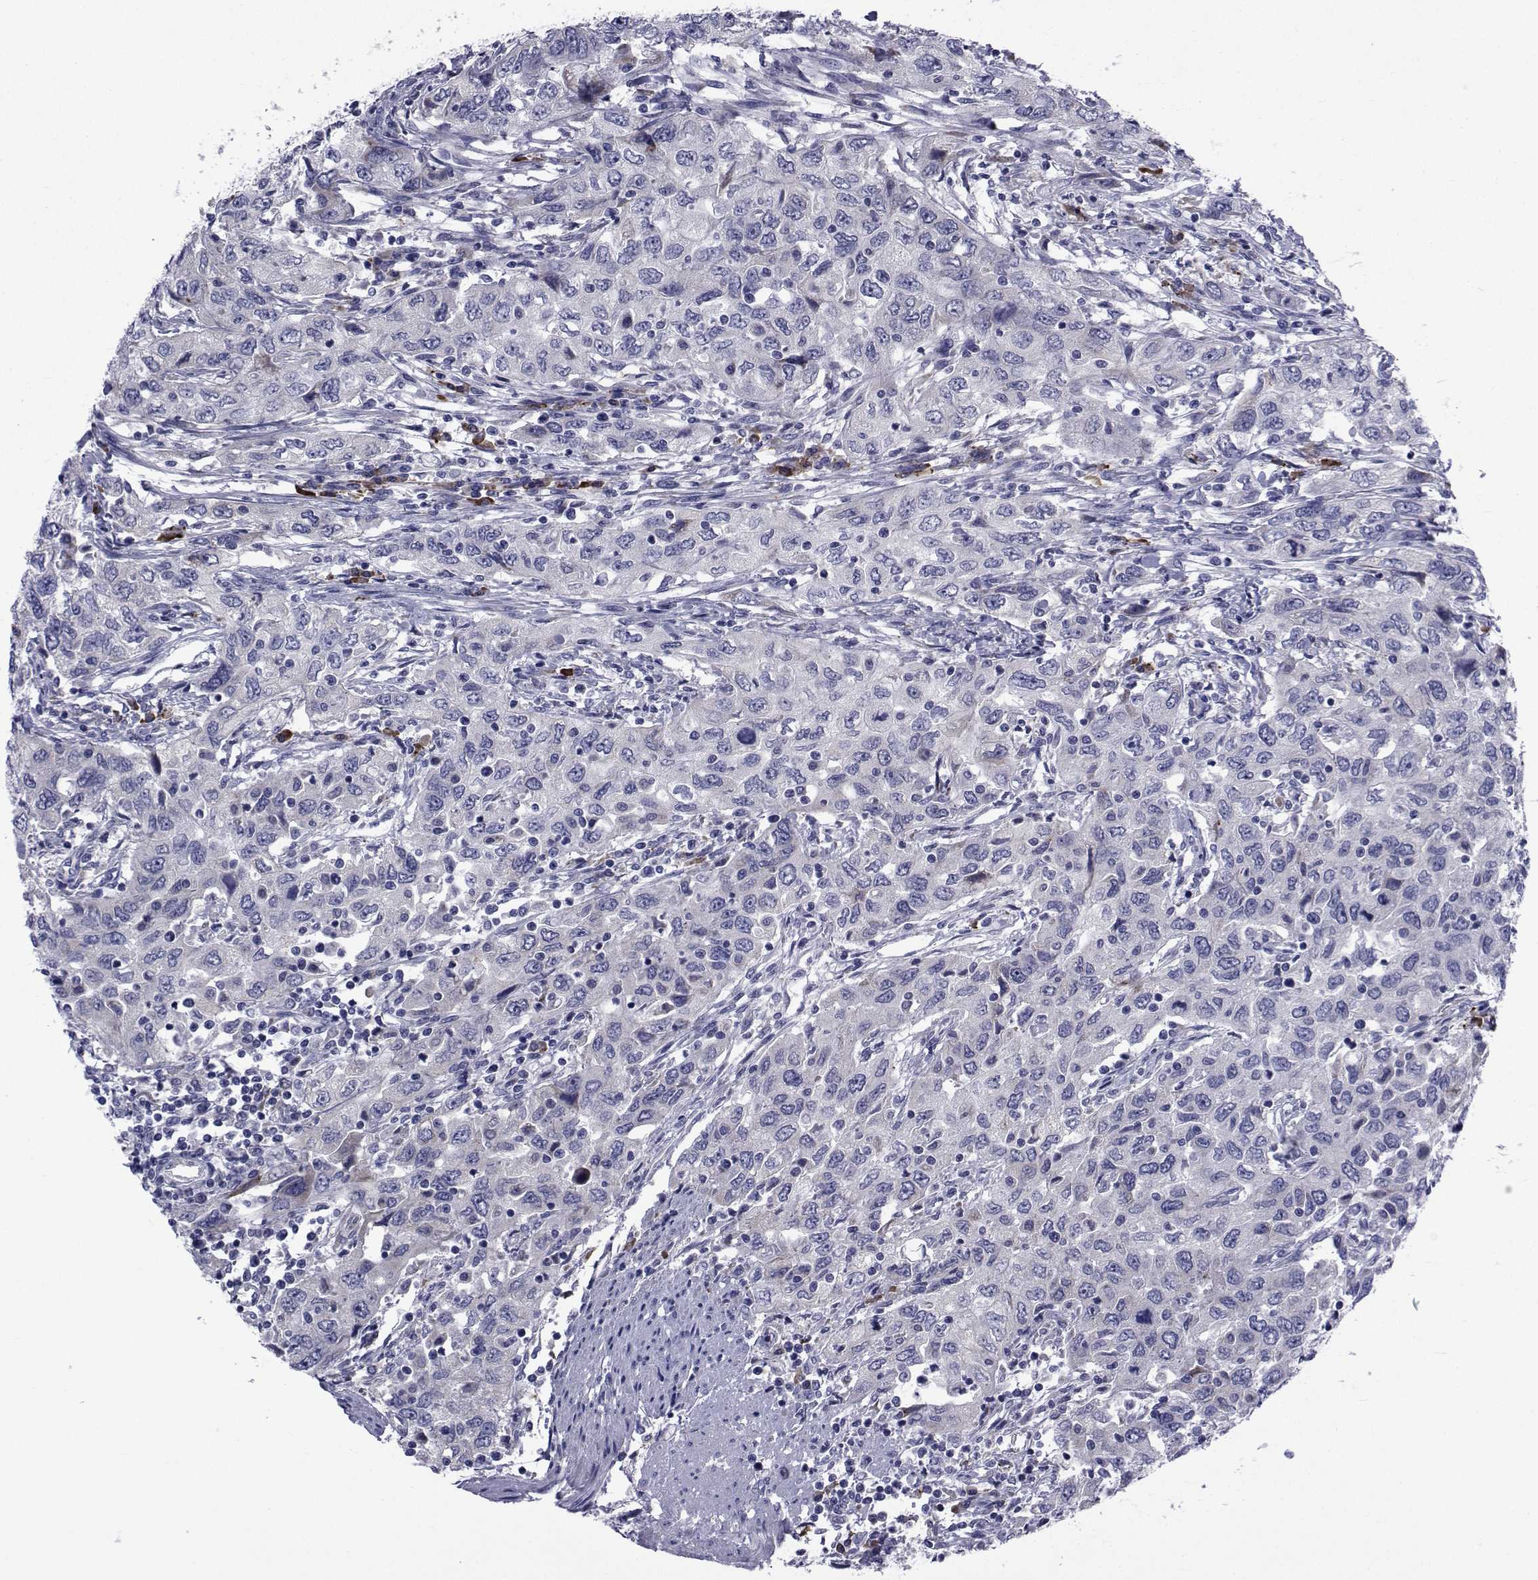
{"staining": {"intensity": "negative", "quantity": "none", "location": "none"}, "tissue": "urothelial cancer", "cell_type": "Tumor cells", "image_type": "cancer", "snomed": [{"axis": "morphology", "description": "Urothelial carcinoma, High grade"}, {"axis": "topography", "description": "Urinary bladder"}], "caption": "Human urothelial cancer stained for a protein using IHC exhibits no expression in tumor cells.", "gene": "ROPN1", "patient": {"sex": "male", "age": 76}}